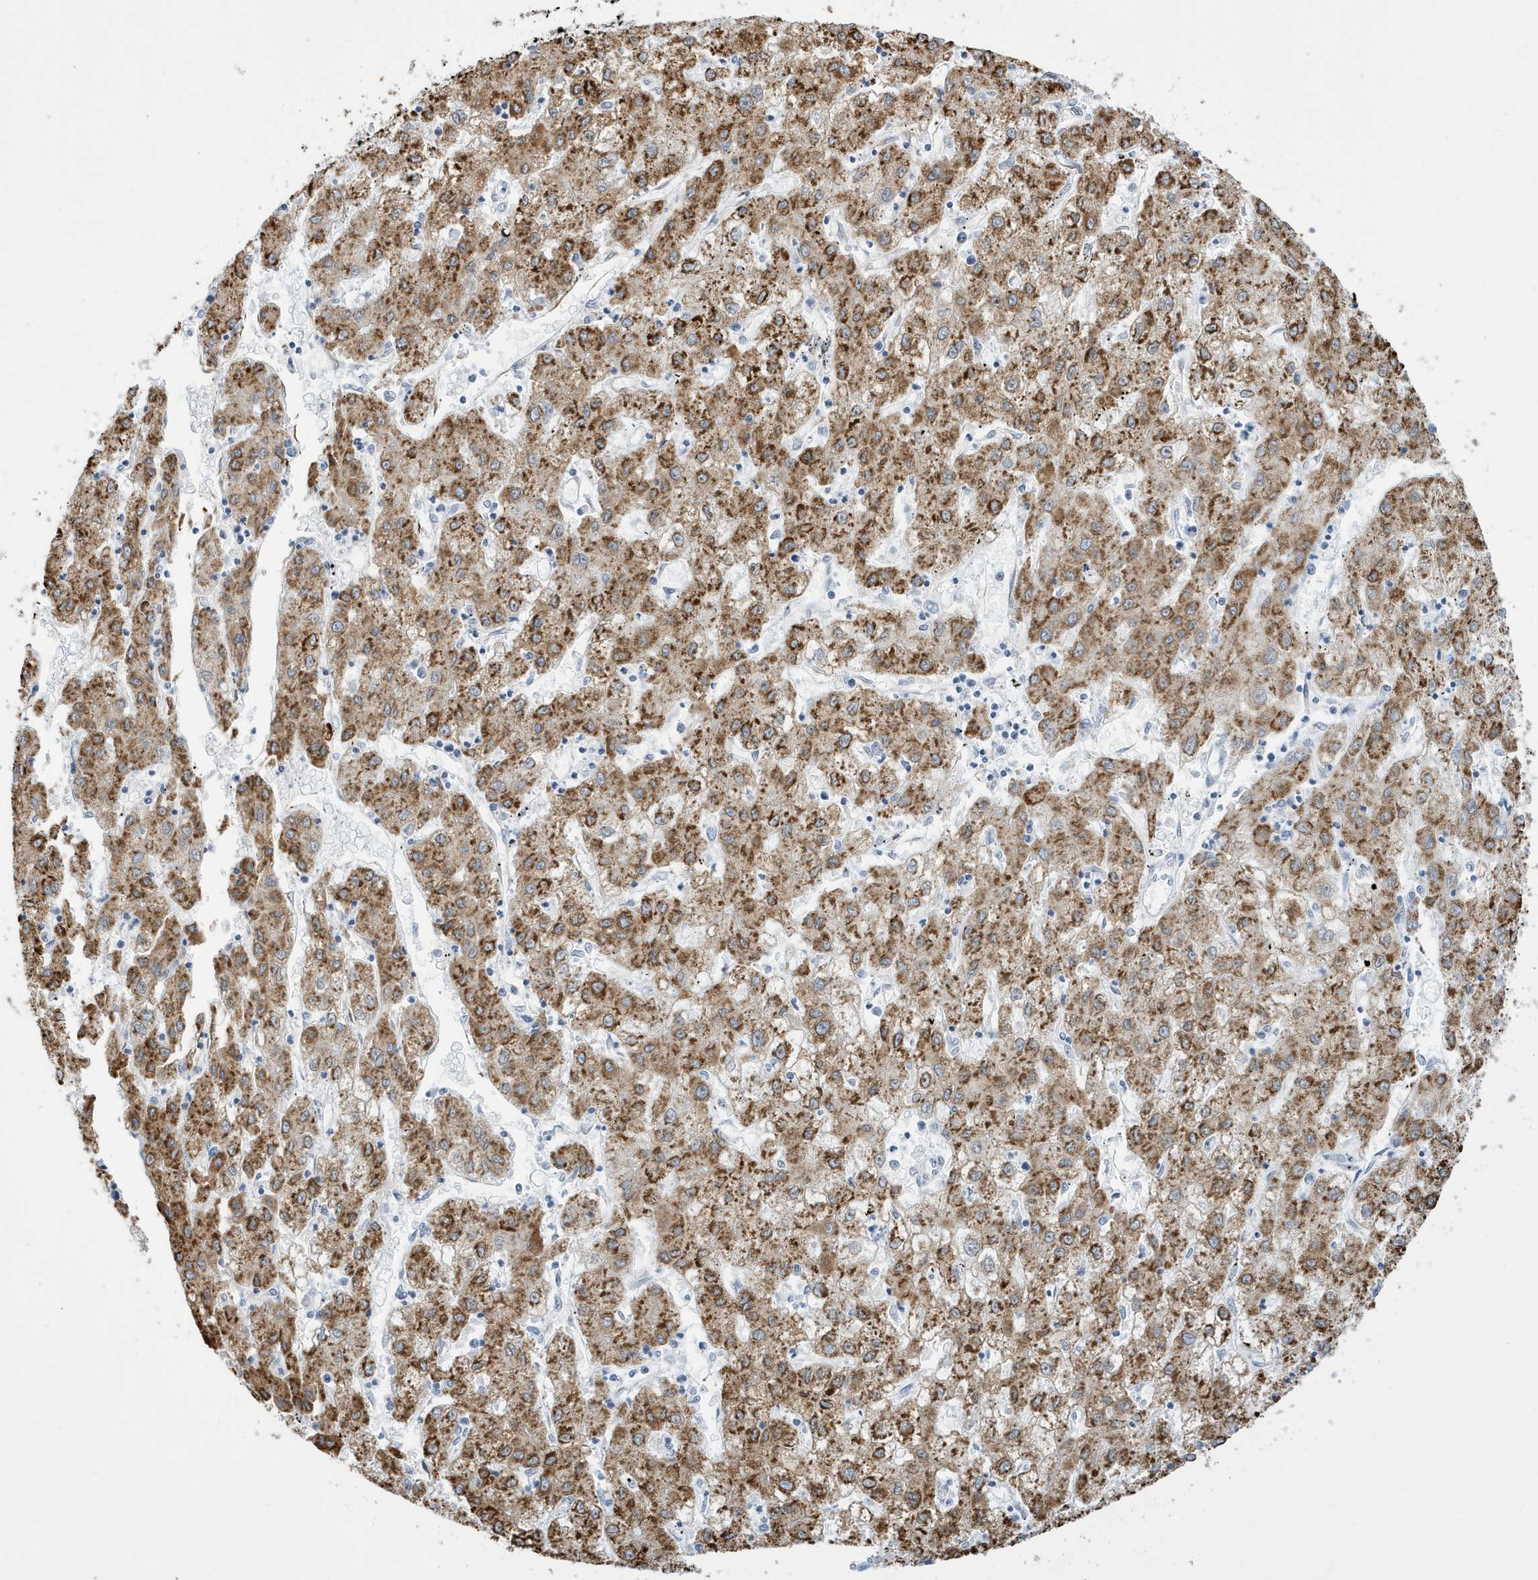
{"staining": {"intensity": "moderate", "quantity": ">75%", "location": "nuclear"}, "tissue": "liver cancer", "cell_type": "Tumor cells", "image_type": "cancer", "snomed": [{"axis": "morphology", "description": "Carcinoma, Hepatocellular, NOS"}, {"axis": "topography", "description": "Liver"}], "caption": "Immunohistochemical staining of human liver cancer exhibits medium levels of moderate nuclear expression in approximately >75% of tumor cells.", "gene": "SEMA3F", "patient": {"sex": "male", "age": 72}}